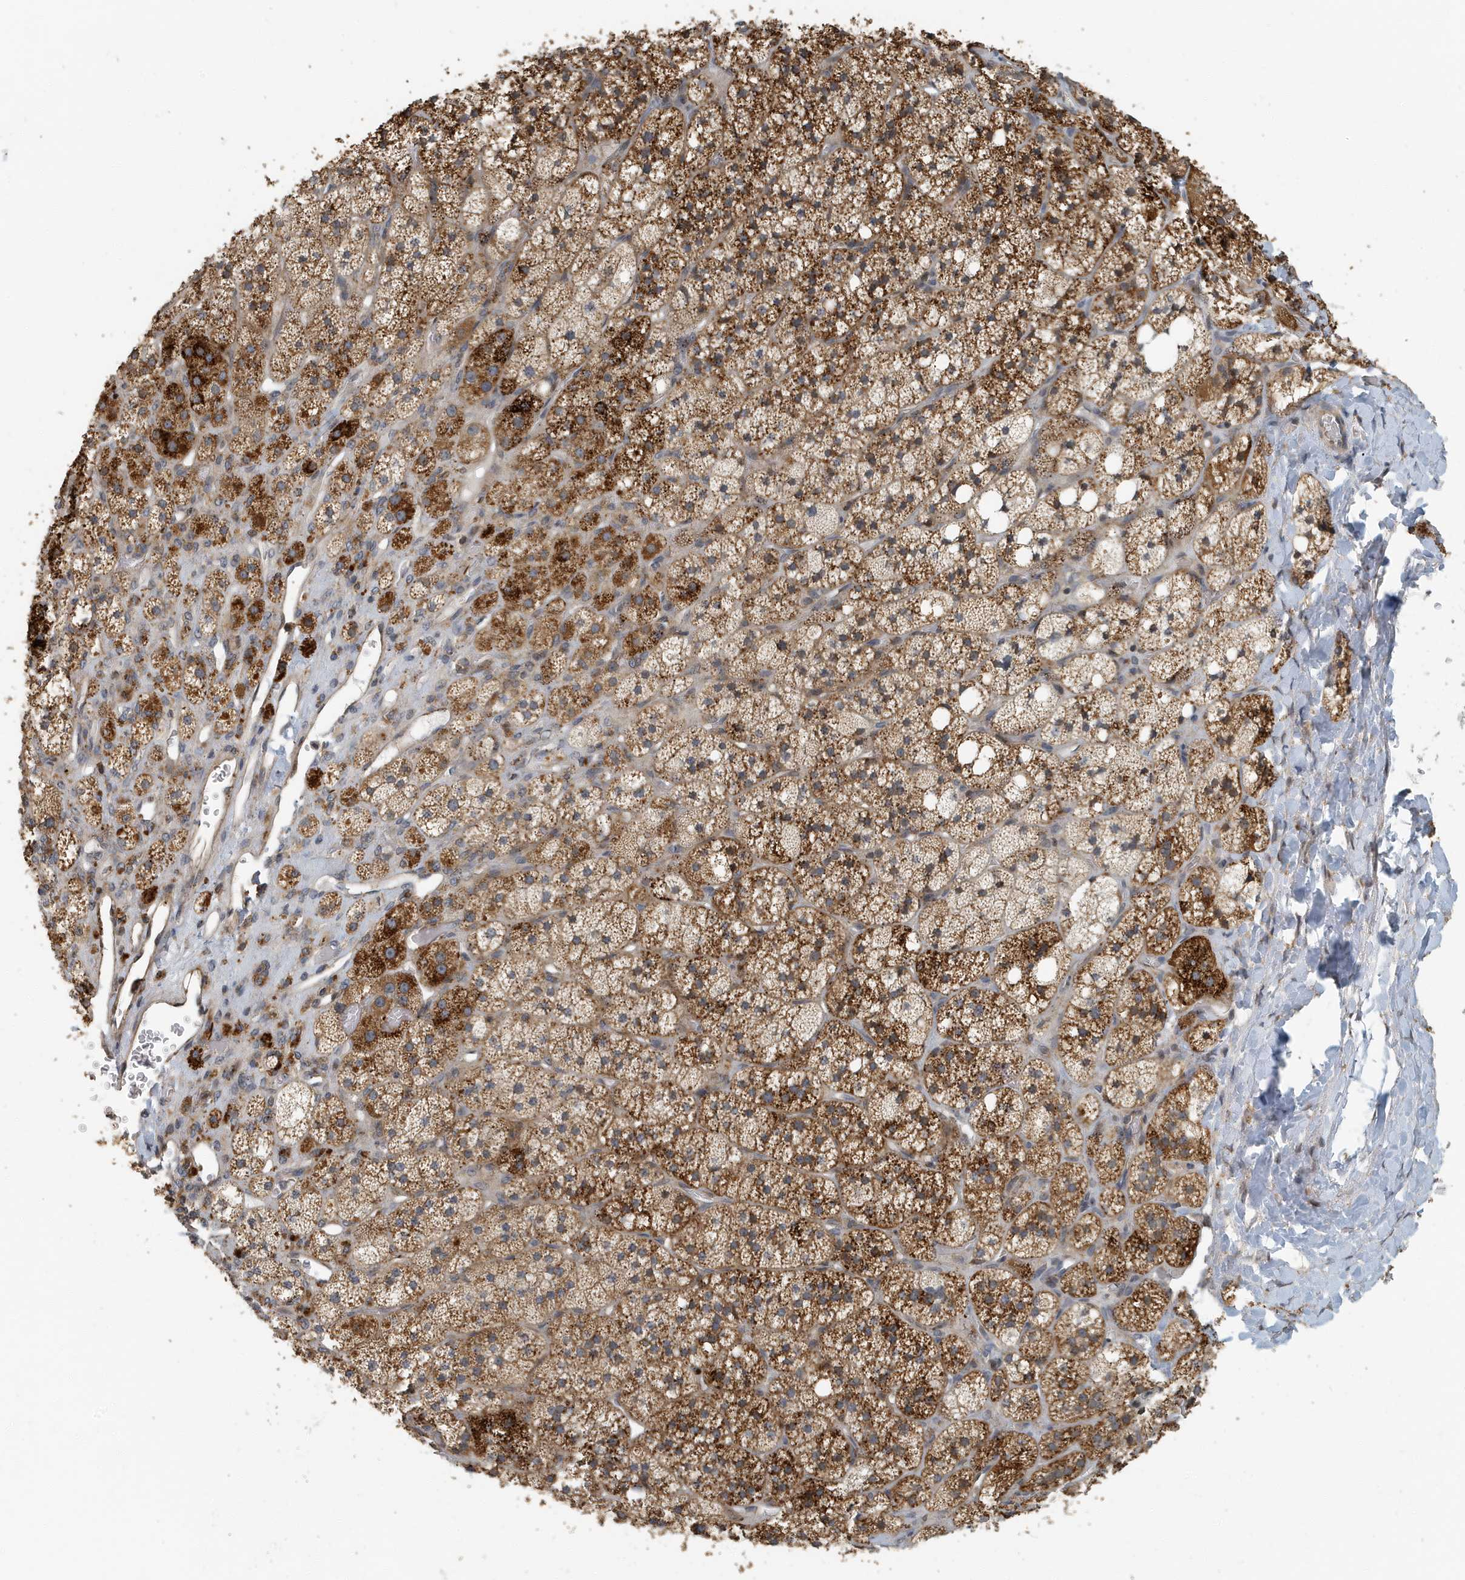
{"staining": {"intensity": "strong", "quantity": ">75%", "location": "cytoplasmic/membranous"}, "tissue": "adrenal gland", "cell_type": "Glandular cells", "image_type": "normal", "snomed": [{"axis": "morphology", "description": "Normal tissue, NOS"}, {"axis": "topography", "description": "Adrenal gland"}], "caption": "Immunohistochemistry of unremarkable adrenal gland displays high levels of strong cytoplasmic/membranous positivity in approximately >75% of glandular cells. (Stains: DAB in brown, nuclei in blue, Microscopy: brightfield microscopy at high magnification).", "gene": "KIF15", "patient": {"sex": "male", "age": 61}}